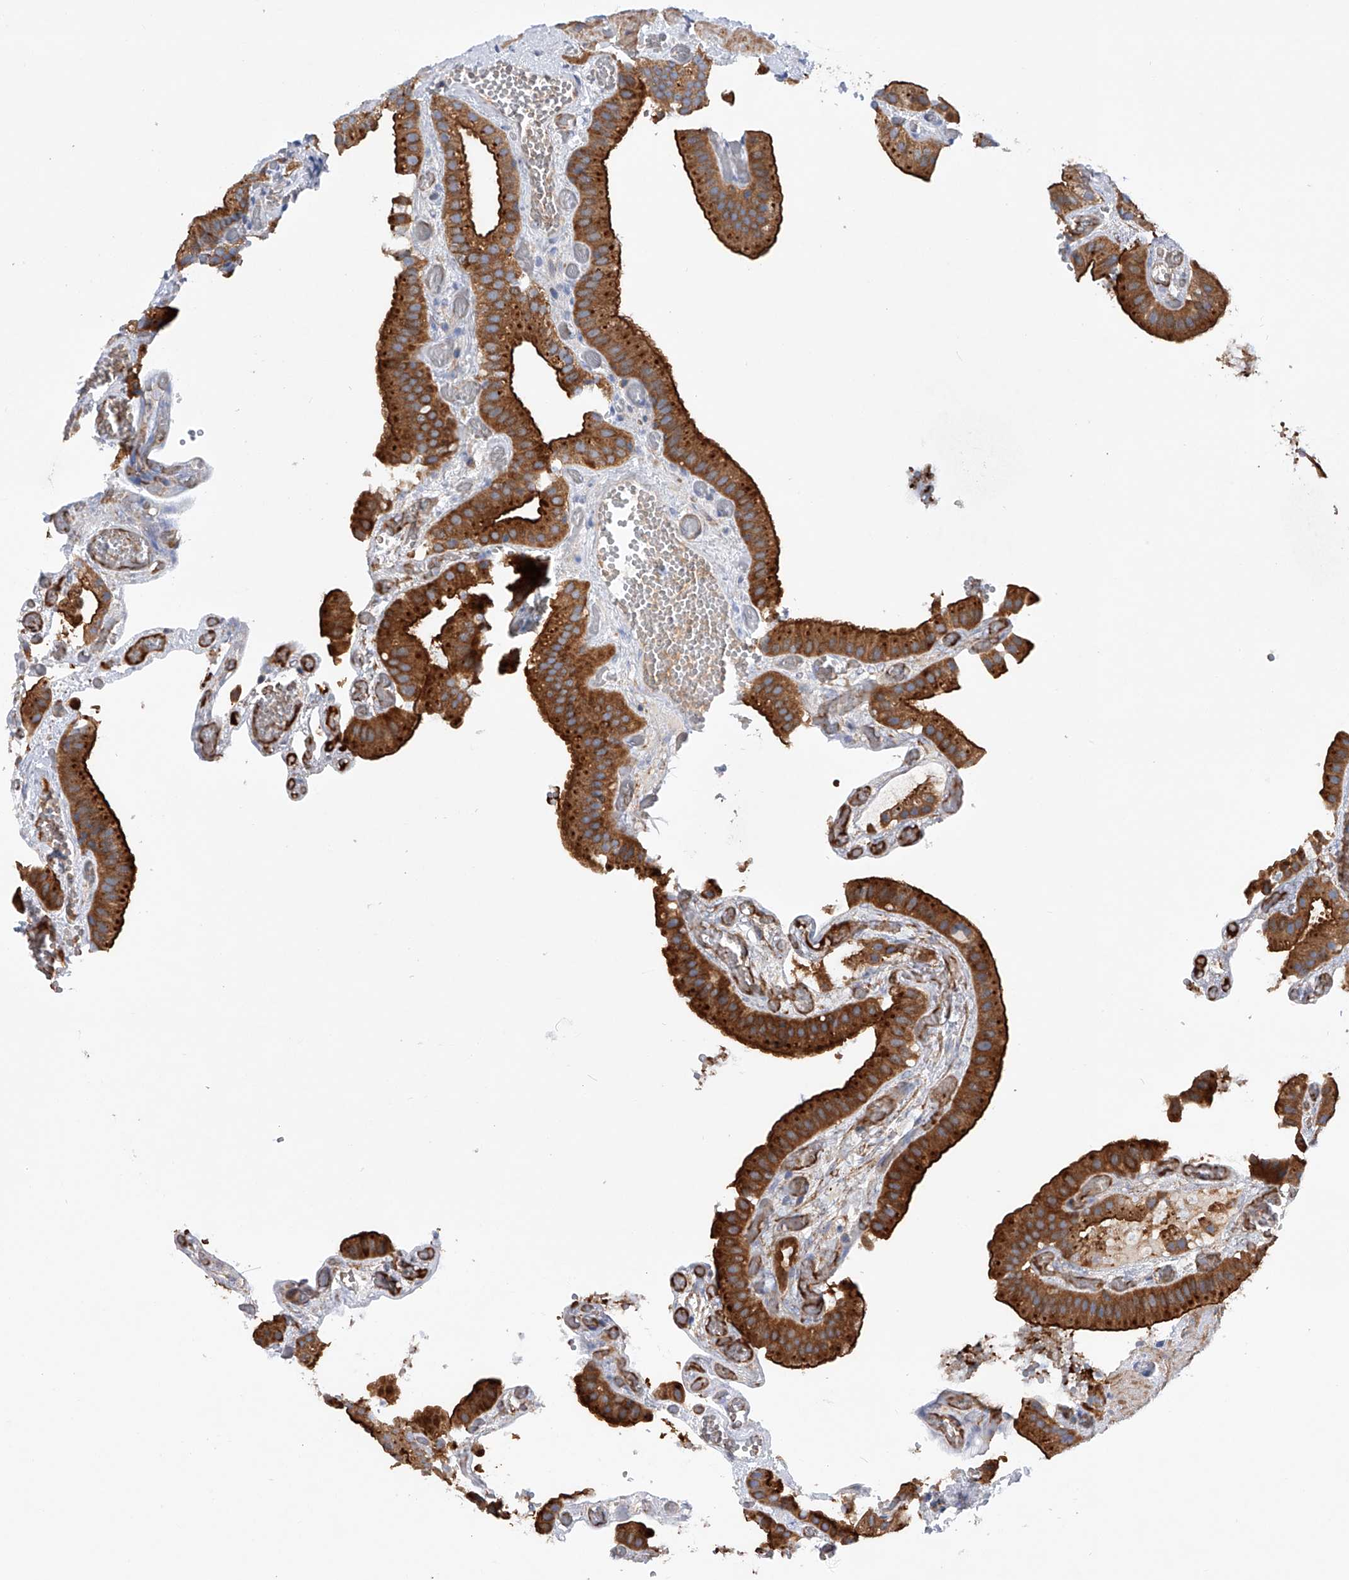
{"staining": {"intensity": "strong", "quantity": ">75%", "location": "cytoplasmic/membranous"}, "tissue": "gallbladder", "cell_type": "Glandular cells", "image_type": "normal", "snomed": [{"axis": "morphology", "description": "Normal tissue, NOS"}, {"axis": "topography", "description": "Gallbladder"}], "caption": "Brown immunohistochemical staining in unremarkable gallbladder demonstrates strong cytoplasmic/membranous staining in approximately >75% of glandular cells. (DAB IHC, brown staining for protein, blue staining for nuclei).", "gene": "MLYCD", "patient": {"sex": "female", "age": 64}}